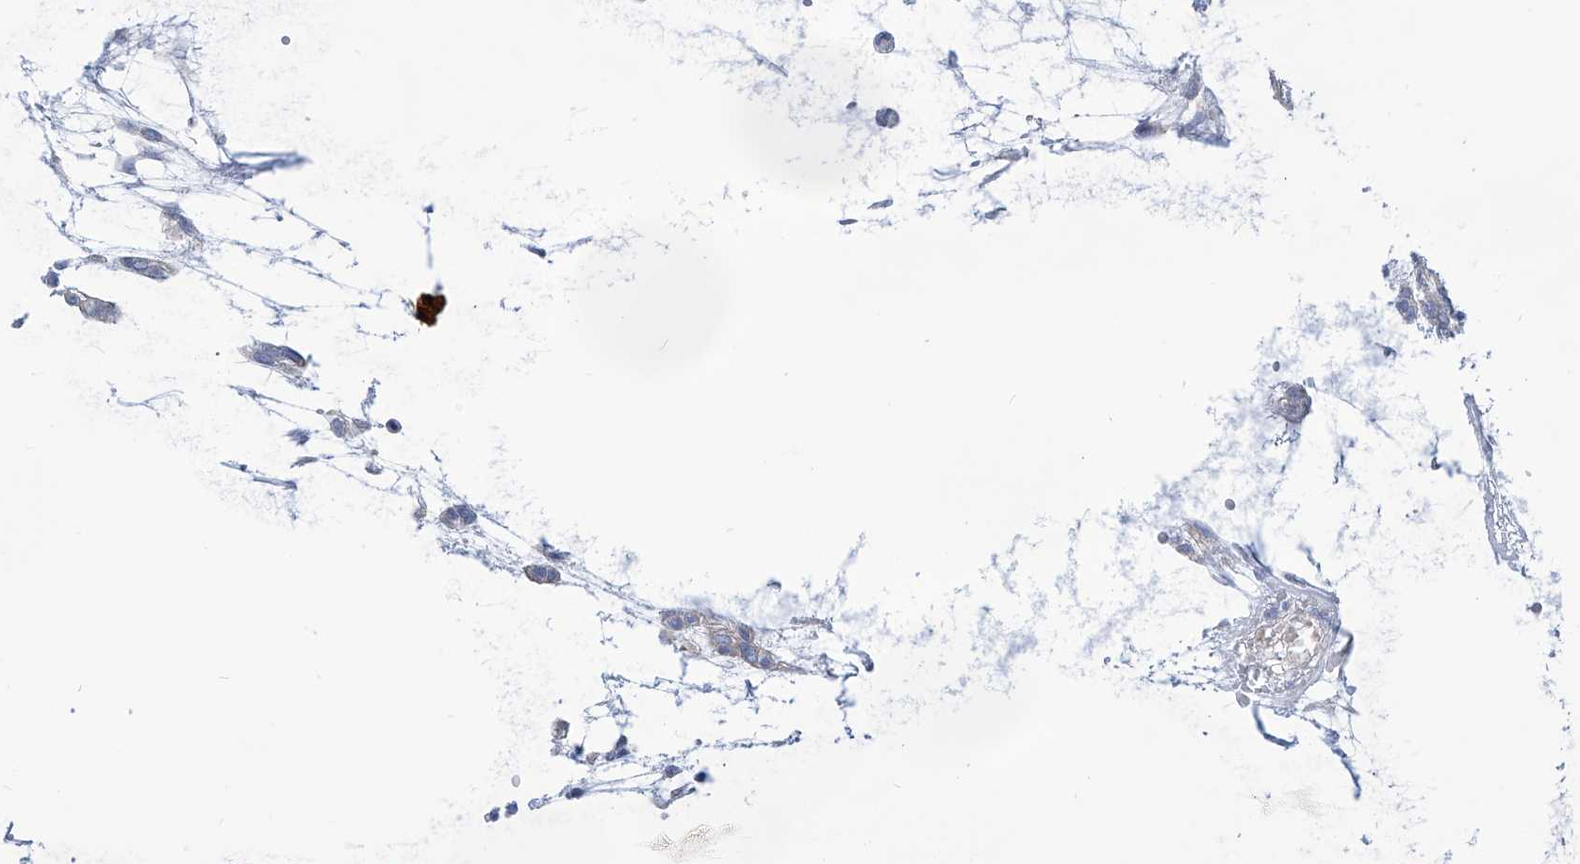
{"staining": {"intensity": "negative", "quantity": "none", "location": "none"}, "tissue": "head and neck cancer", "cell_type": "Tumor cells", "image_type": "cancer", "snomed": [{"axis": "morphology", "description": "Adenocarcinoma, NOS"}, {"axis": "morphology", "description": "Adenoma, NOS"}, {"axis": "topography", "description": "Head-Neck"}], "caption": "Head and neck adenocarcinoma was stained to show a protein in brown. There is no significant positivity in tumor cells.", "gene": "AKAP10", "patient": {"sex": "female", "age": 55}}